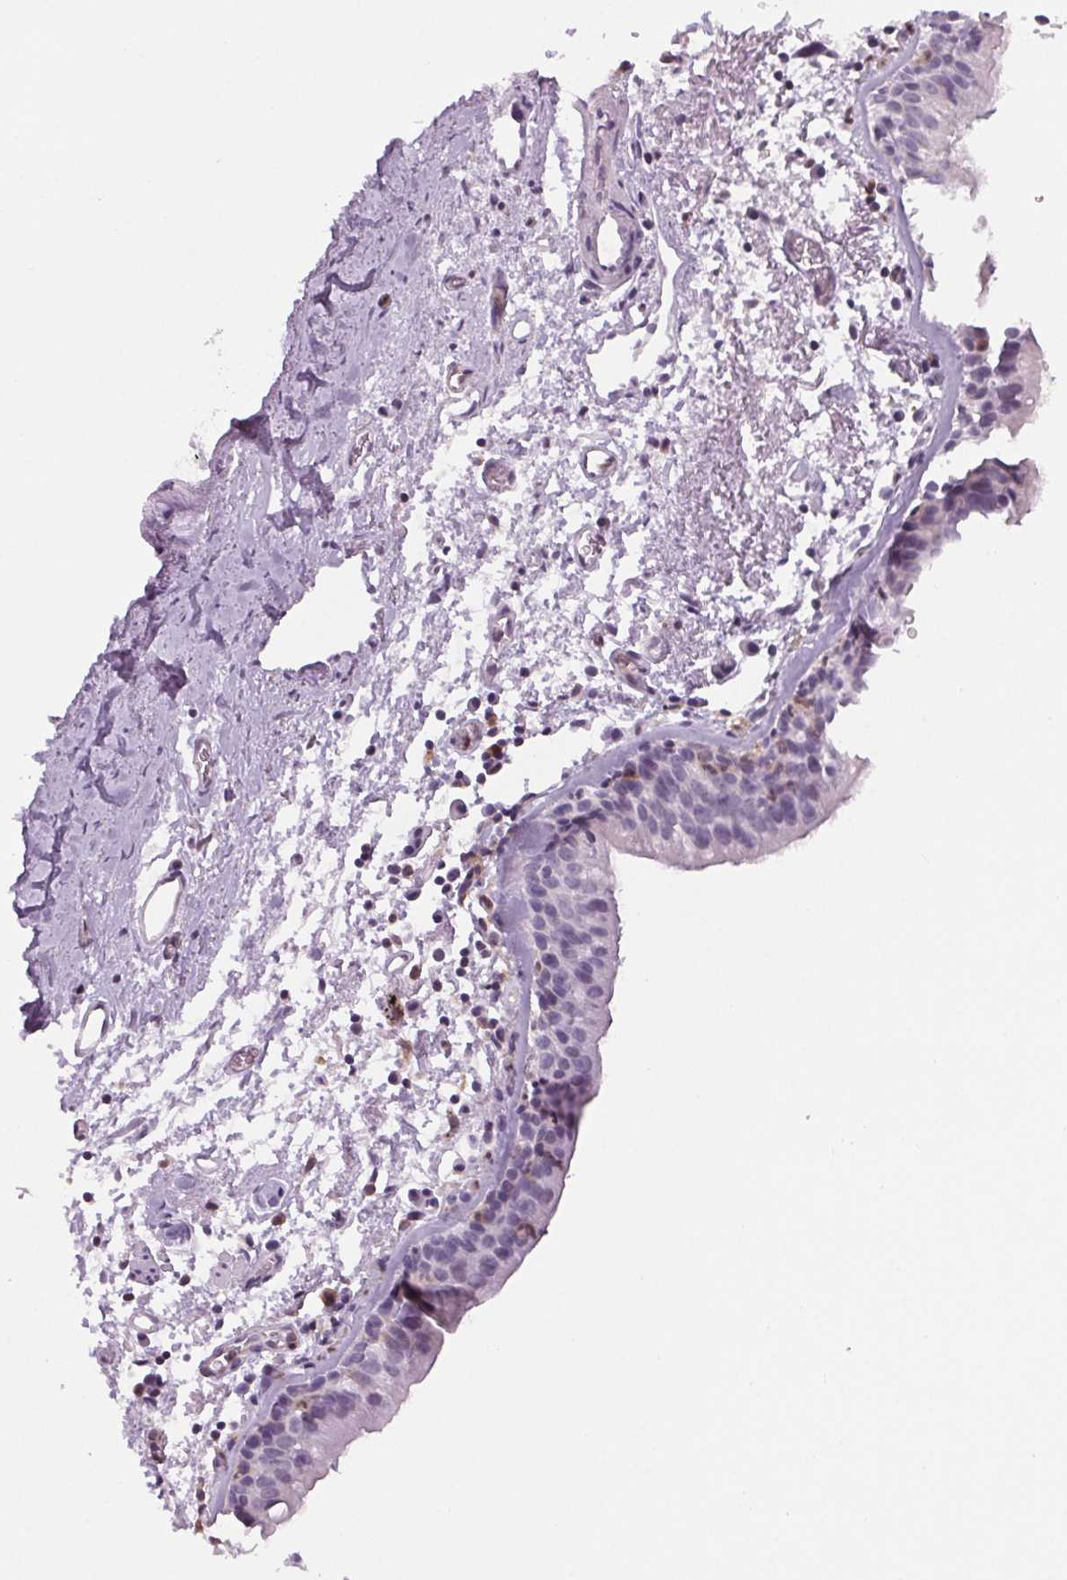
{"staining": {"intensity": "negative", "quantity": "none", "location": "none"}, "tissue": "bronchus", "cell_type": "Respiratory epithelial cells", "image_type": "normal", "snomed": [{"axis": "morphology", "description": "Normal tissue, NOS"}, {"axis": "morphology", "description": "Adenocarcinoma, NOS"}, {"axis": "topography", "description": "Bronchus"}], "caption": "High magnification brightfield microscopy of benign bronchus stained with DAB (3,3'-diaminobenzidine) (brown) and counterstained with hematoxylin (blue): respiratory epithelial cells show no significant staining. The staining is performed using DAB brown chromogen with nuclei counter-stained in using hematoxylin.", "gene": "SLC6A19", "patient": {"sex": "male", "age": 68}}